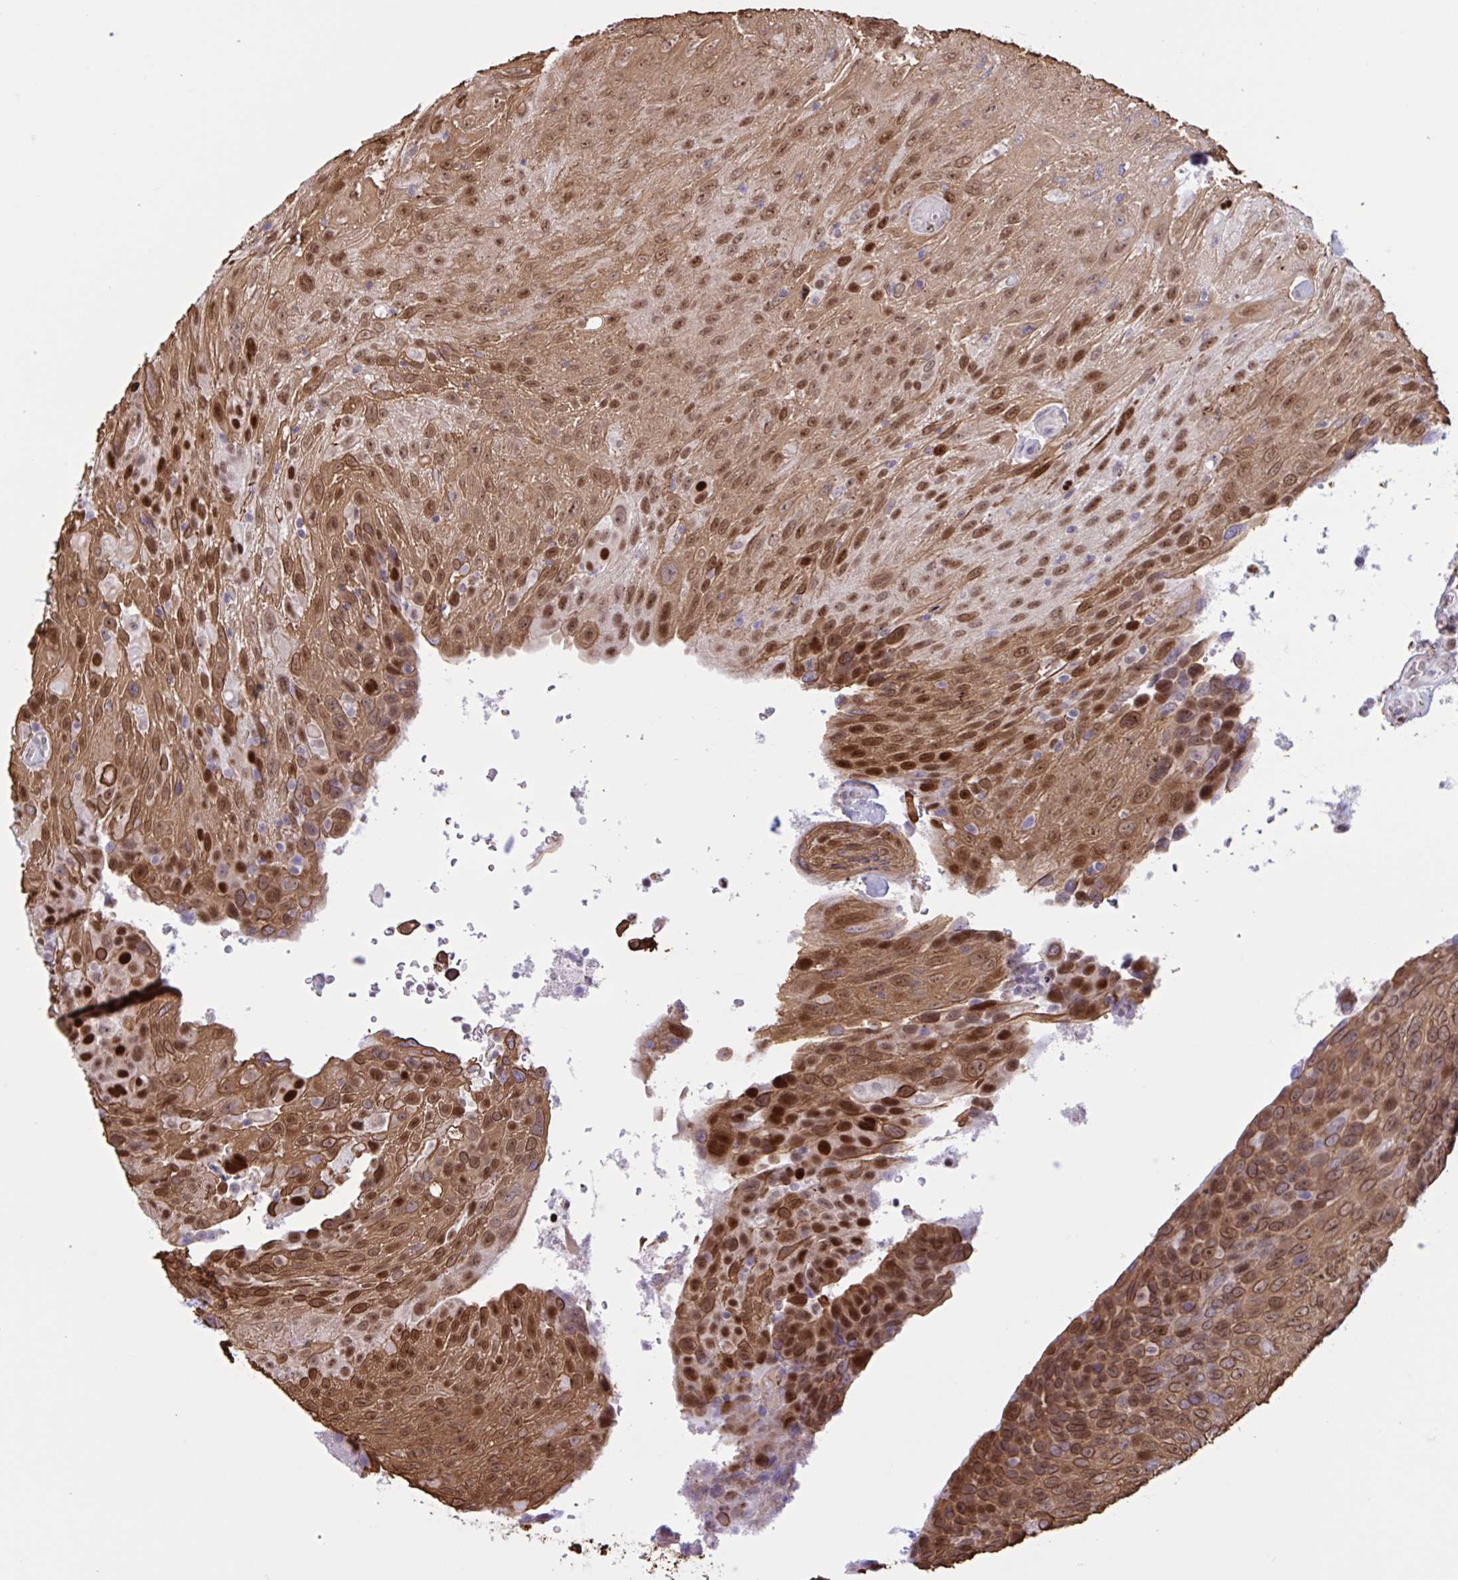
{"staining": {"intensity": "strong", "quantity": ">75%", "location": "cytoplasmic/membranous,nuclear"}, "tissue": "urothelial cancer", "cell_type": "Tumor cells", "image_type": "cancer", "snomed": [{"axis": "morphology", "description": "Urothelial carcinoma, High grade"}, {"axis": "topography", "description": "Urinary bladder"}], "caption": "A micrograph of urothelial cancer stained for a protein shows strong cytoplasmic/membranous and nuclear brown staining in tumor cells.", "gene": "PRMT6", "patient": {"sex": "female", "age": 70}}